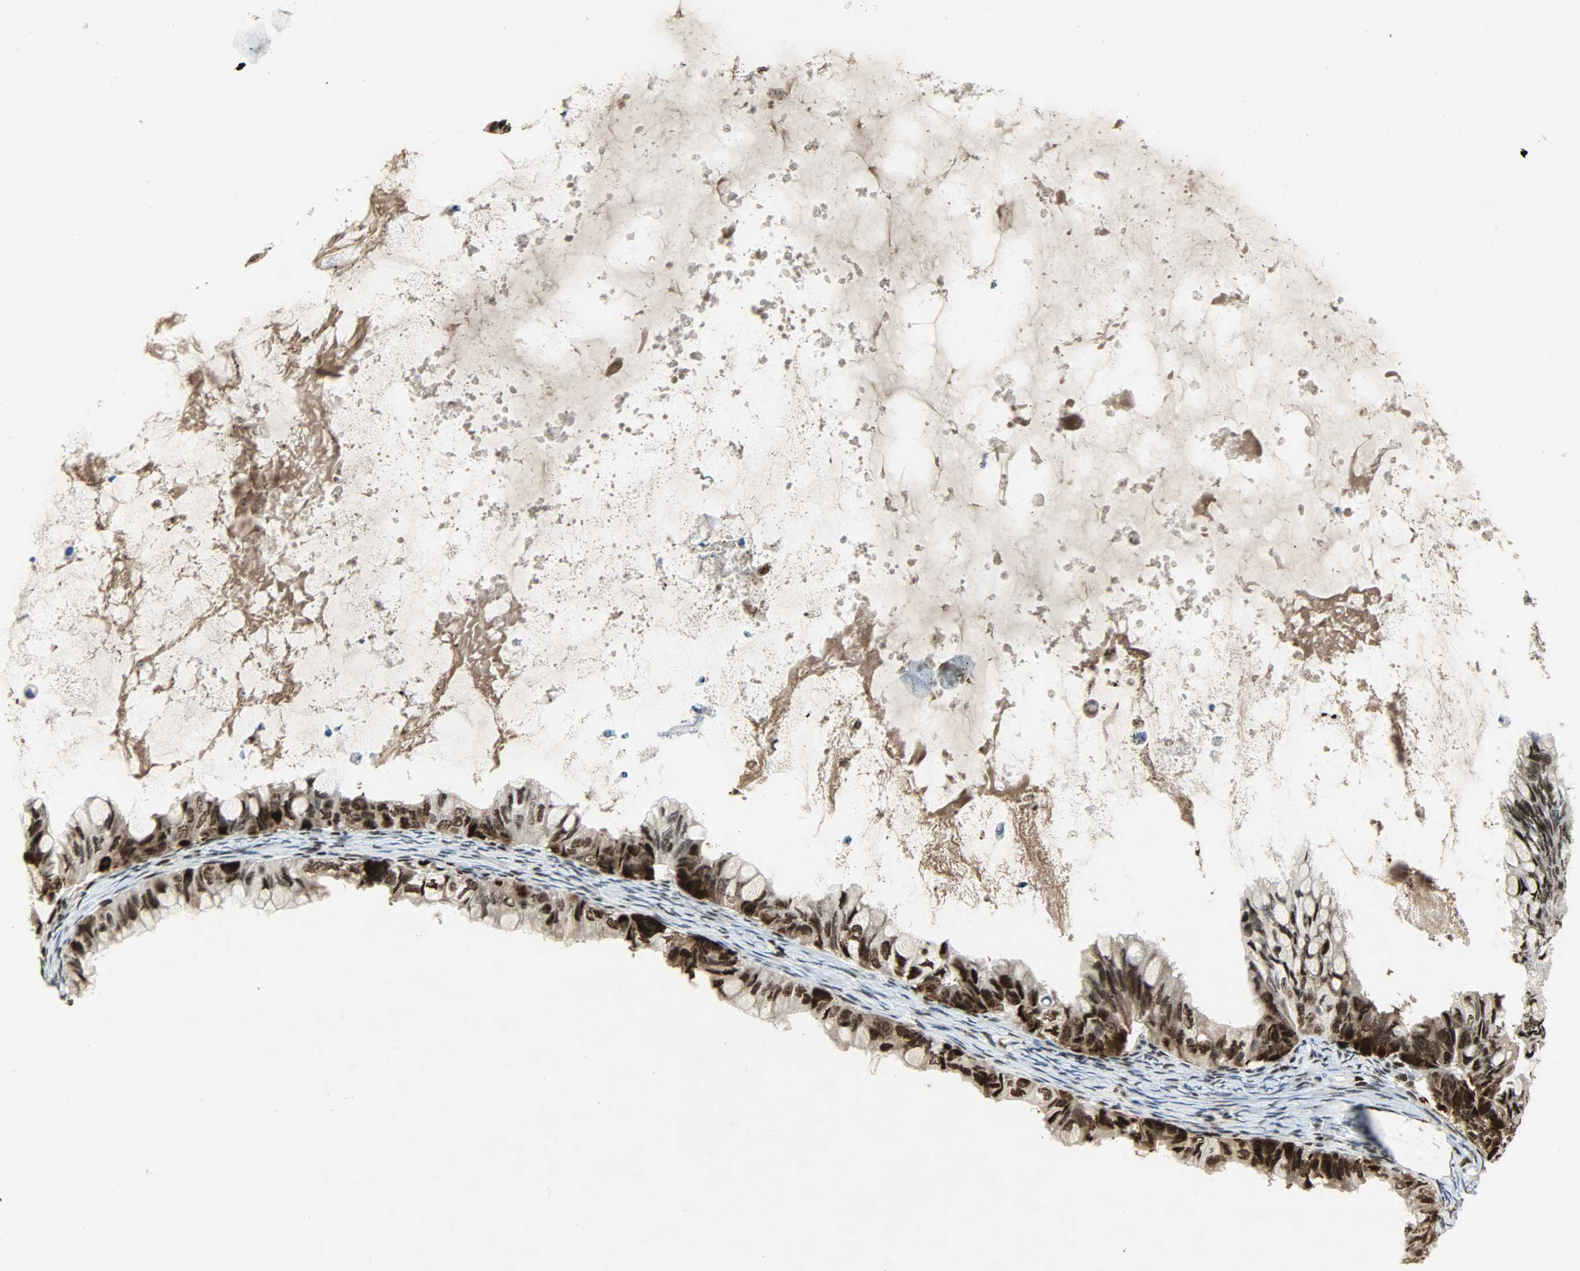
{"staining": {"intensity": "strong", "quantity": ">75%", "location": "nuclear"}, "tissue": "ovarian cancer", "cell_type": "Tumor cells", "image_type": "cancer", "snomed": [{"axis": "morphology", "description": "Cystadenocarcinoma, mucinous, NOS"}, {"axis": "topography", "description": "Ovary"}], "caption": "This micrograph demonstrates IHC staining of ovarian cancer, with high strong nuclear positivity in about >75% of tumor cells.", "gene": "SNAI1", "patient": {"sex": "female", "age": 80}}